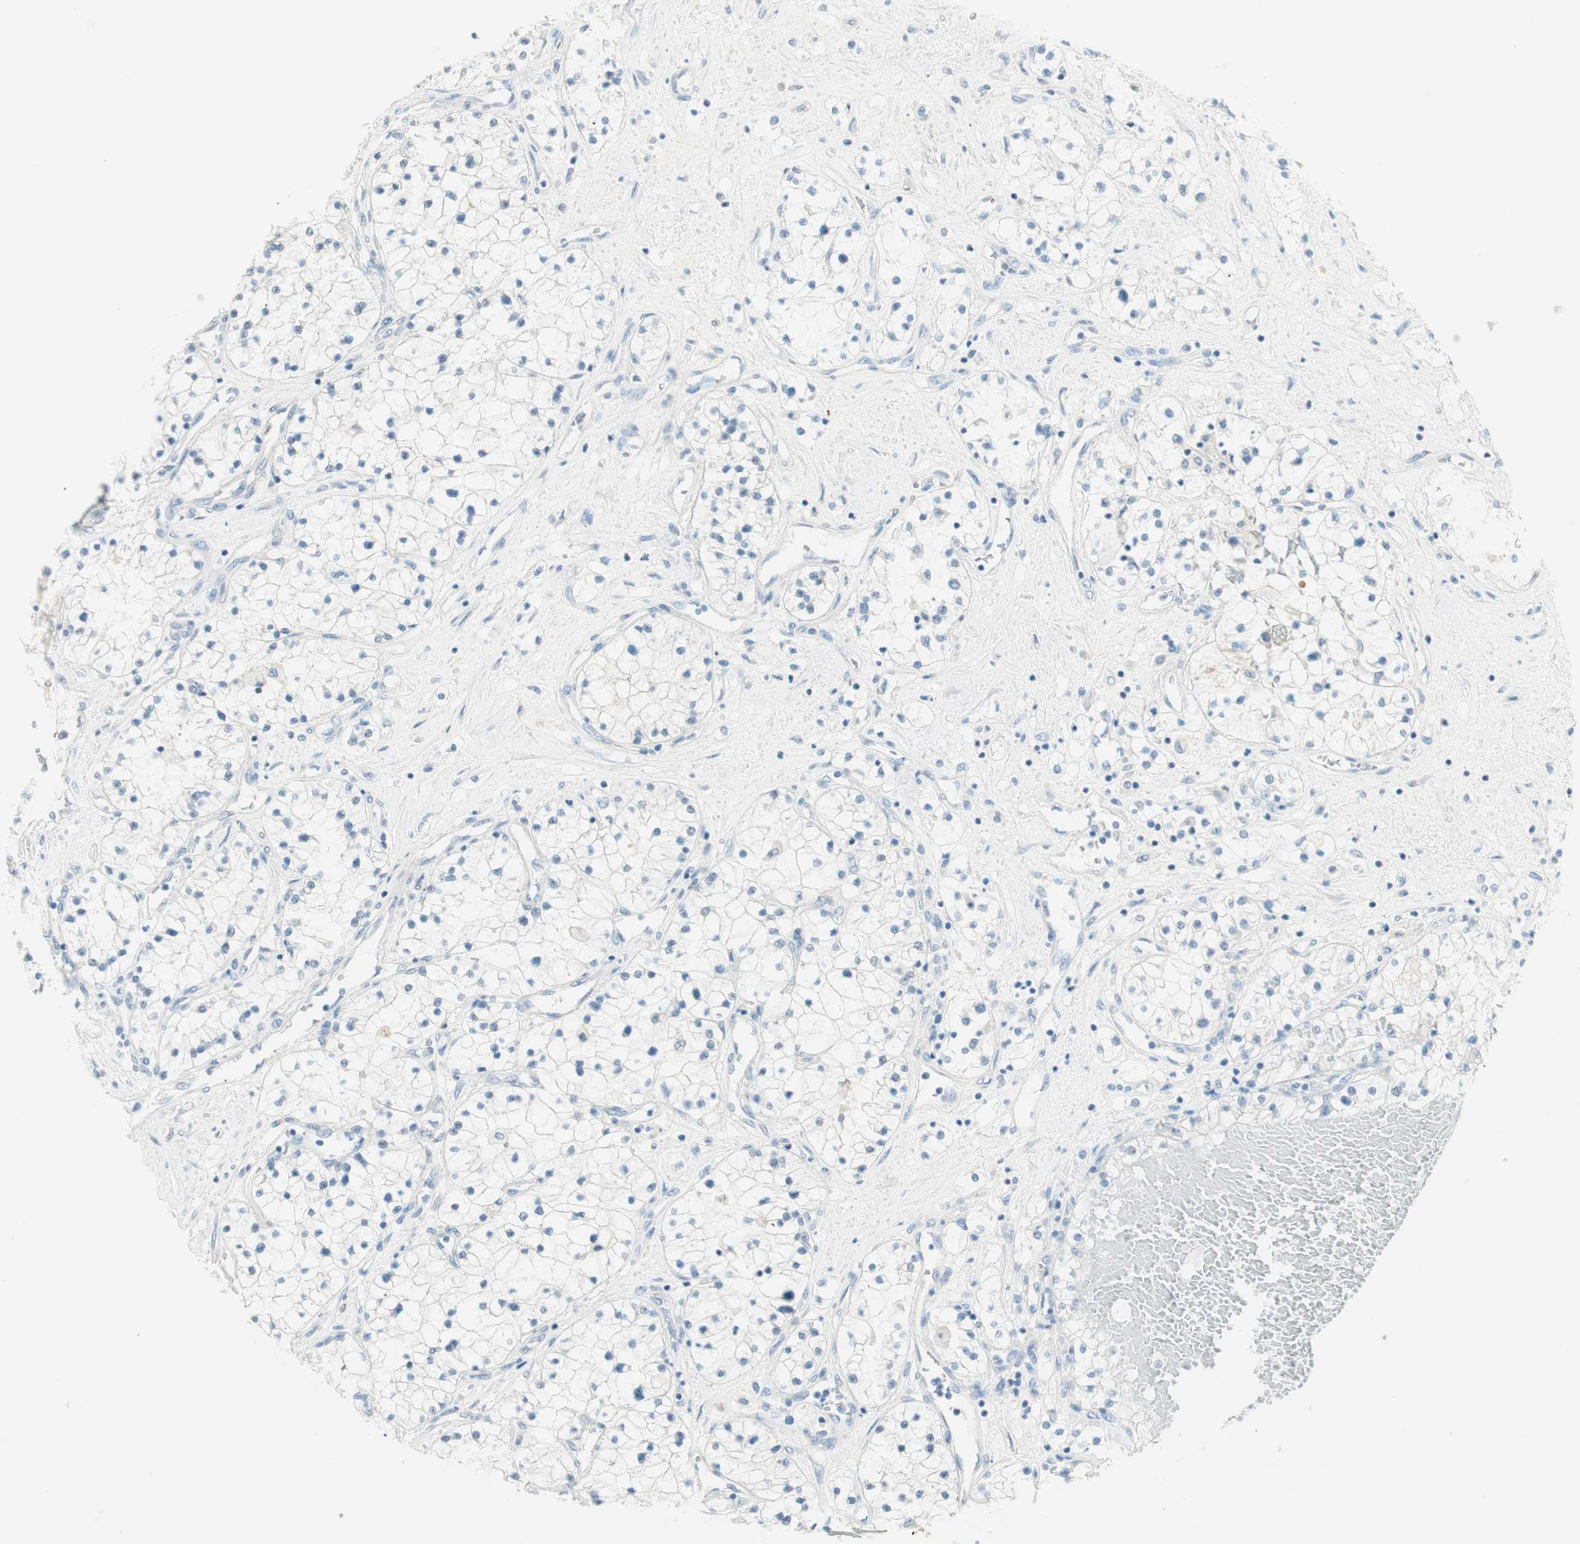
{"staining": {"intensity": "negative", "quantity": "none", "location": "none"}, "tissue": "renal cancer", "cell_type": "Tumor cells", "image_type": "cancer", "snomed": [{"axis": "morphology", "description": "Adenocarcinoma, NOS"}, {"axis": "topography", "description": "Kidney"}], "caption": "Immunohistochemistry micrograph of human renal cancer stained for a protein (brown), which exhibits no staining in tumor cells. The staining is performed using DAB (3,3'-diaminobenzidine) brown chromogen with nuclei counter-stained in using hematoxylin.", "gene": "HPGD", "patient": {"sex": "male", "age": 68}}